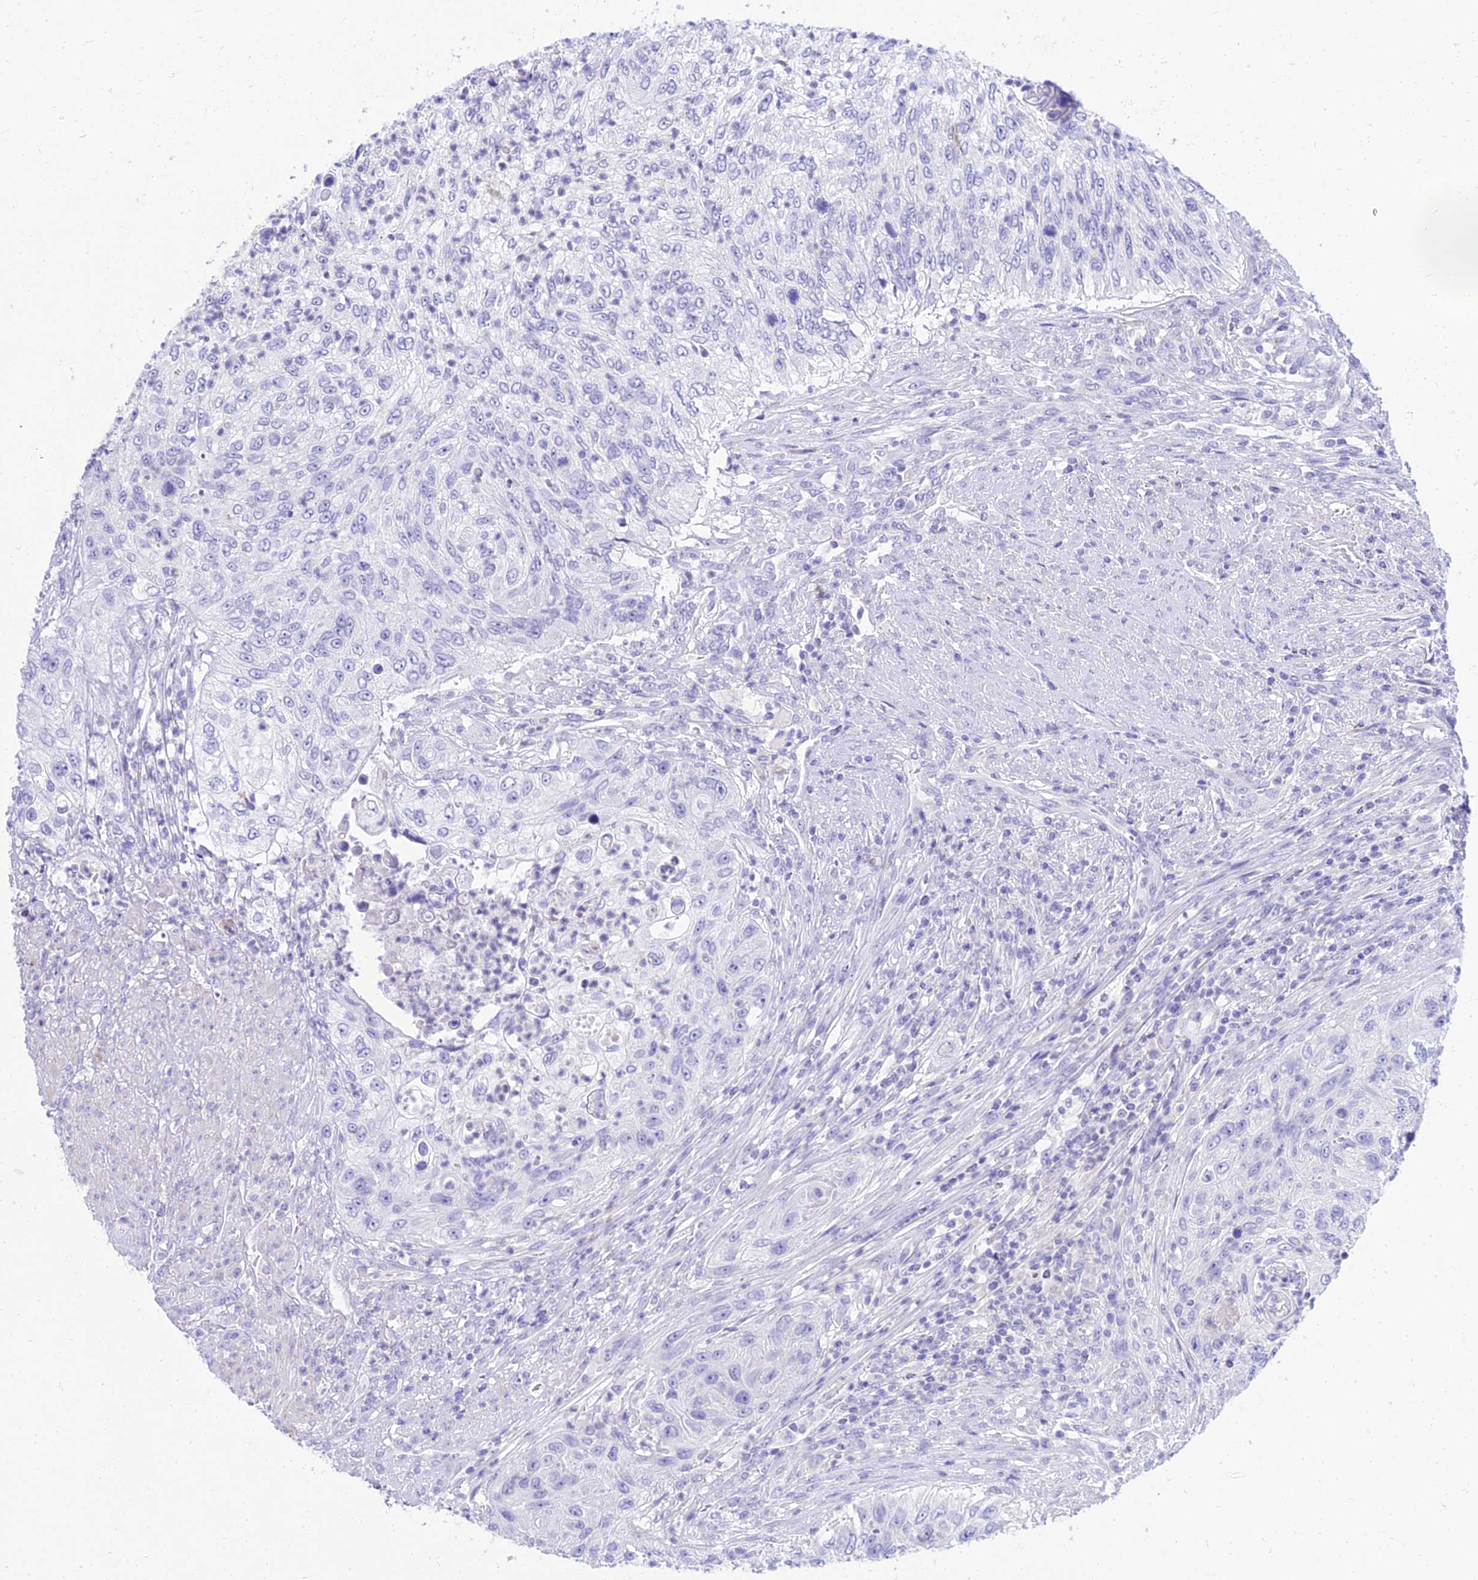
{"staining": {"intensity": "negative", "quantity": "none", "location": "none"}, "tissue": "urothelial cancer", "cell_type": "Tumor cells", "image_type": "cancer", "snomed": [{"axis": "morphology", "description": "Urothelial carcinoma, High grade"}, {"axis": "topography", "description": "Urinary bladder"}], "caption": "The histopathology image exhibits no staining of tumor cells in urothelial cancer.", "gene": "PKN3", "patient": {"sex": "female", "age": 60}}